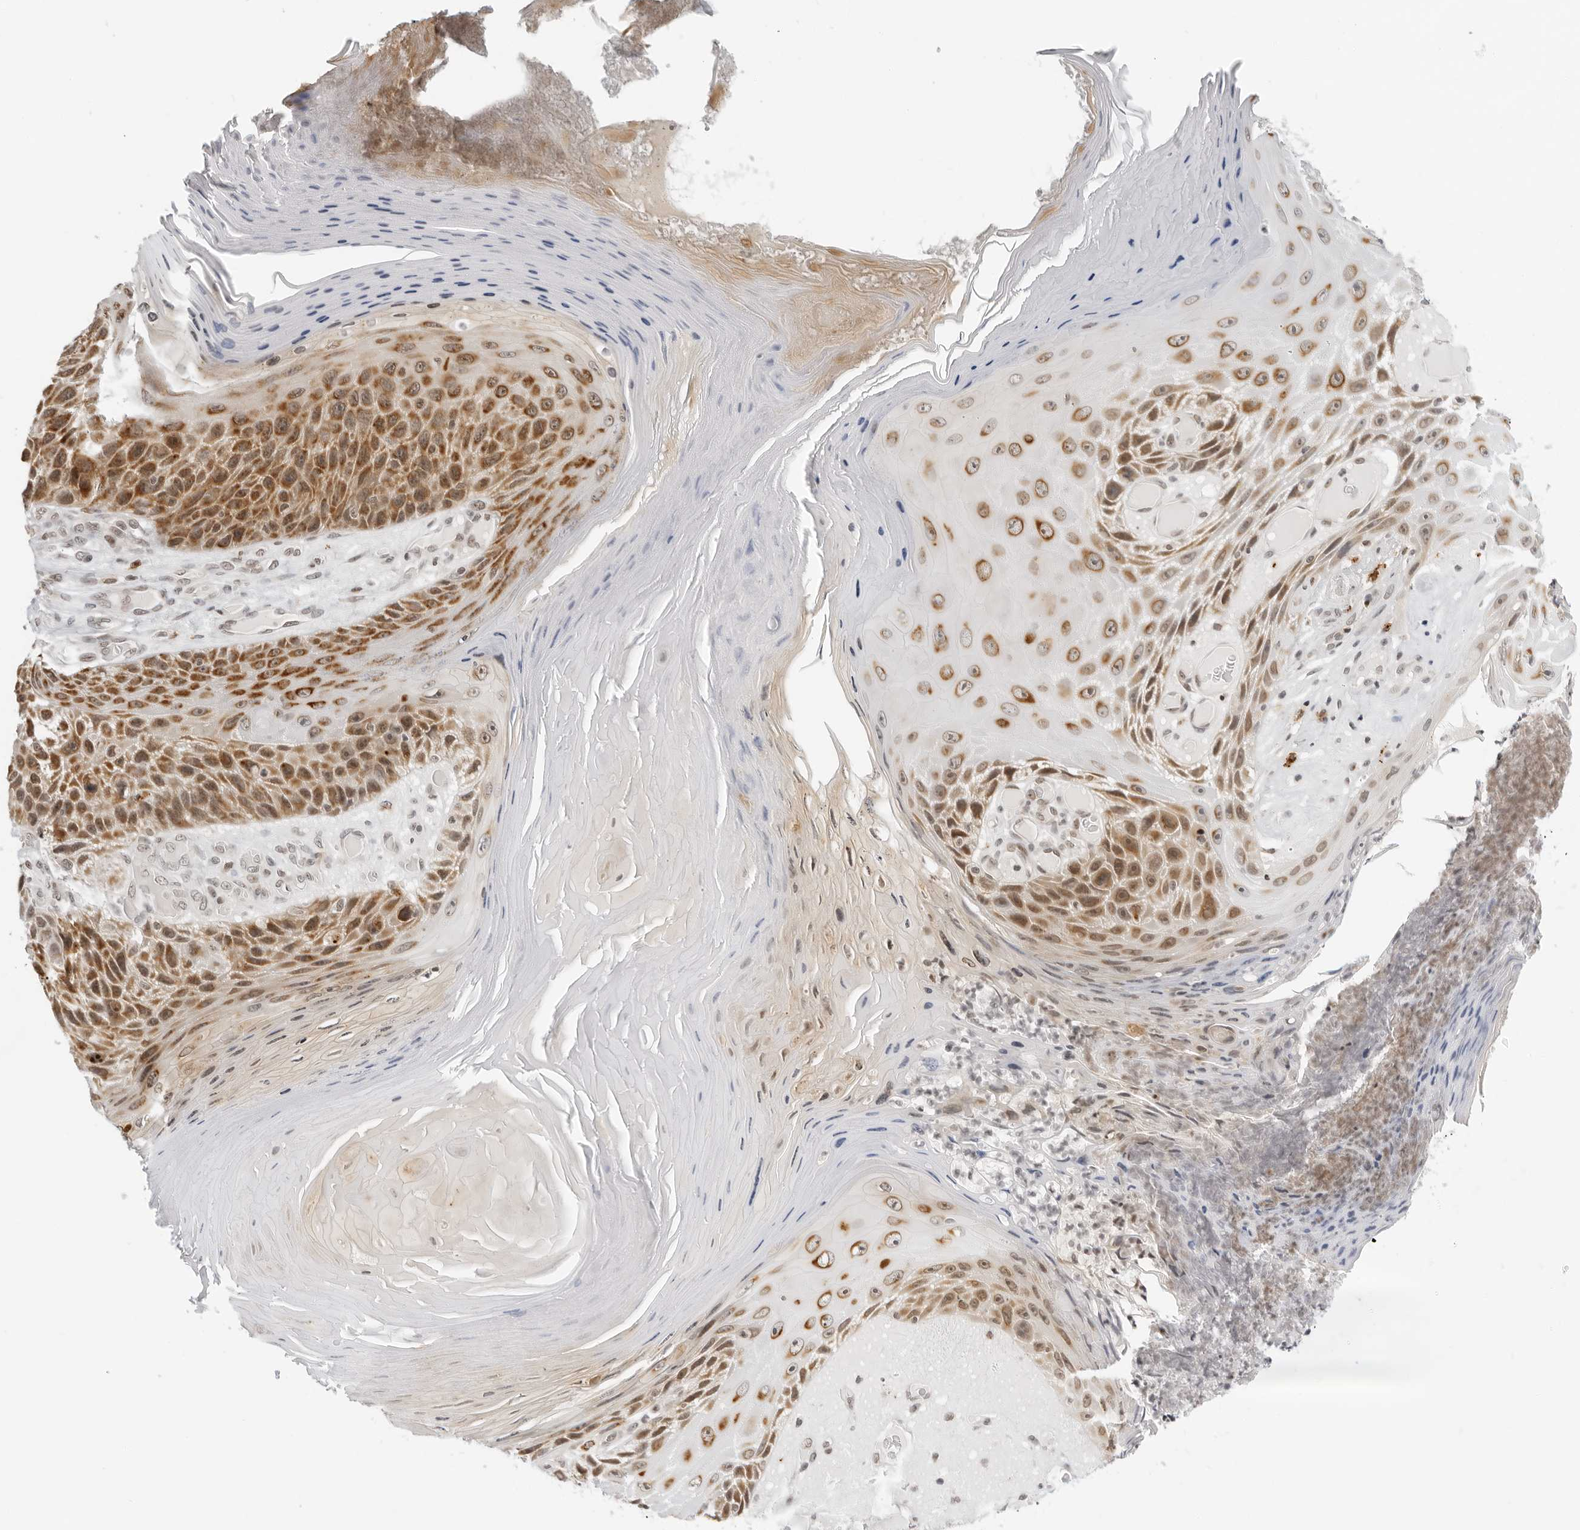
{"staining": {"intensity": "moderate", "quantity": ">75%", "location": "cytoplasmic/membranous,nuclear"}, "tissue": "skin cancer", "cell_type": "Tumor cells", "image_type": "cancer", "snomed": [{"axis": "morphology", "description": "Squamous cell carcinoma, NOS"}, {"axis": "topography", "description": "Skin"}], "caption": "Brown immunohistochemical staining in squamous cell carcinoma (skin) reveals moderate cytoplasmic/membranous and nuclear positivity in approximately >75% of tumor cells. (DAB IHC with brightfield microscopy, high magnification).", "gene": "MSH6", "patient": {"sex": "female", "age": 88}}